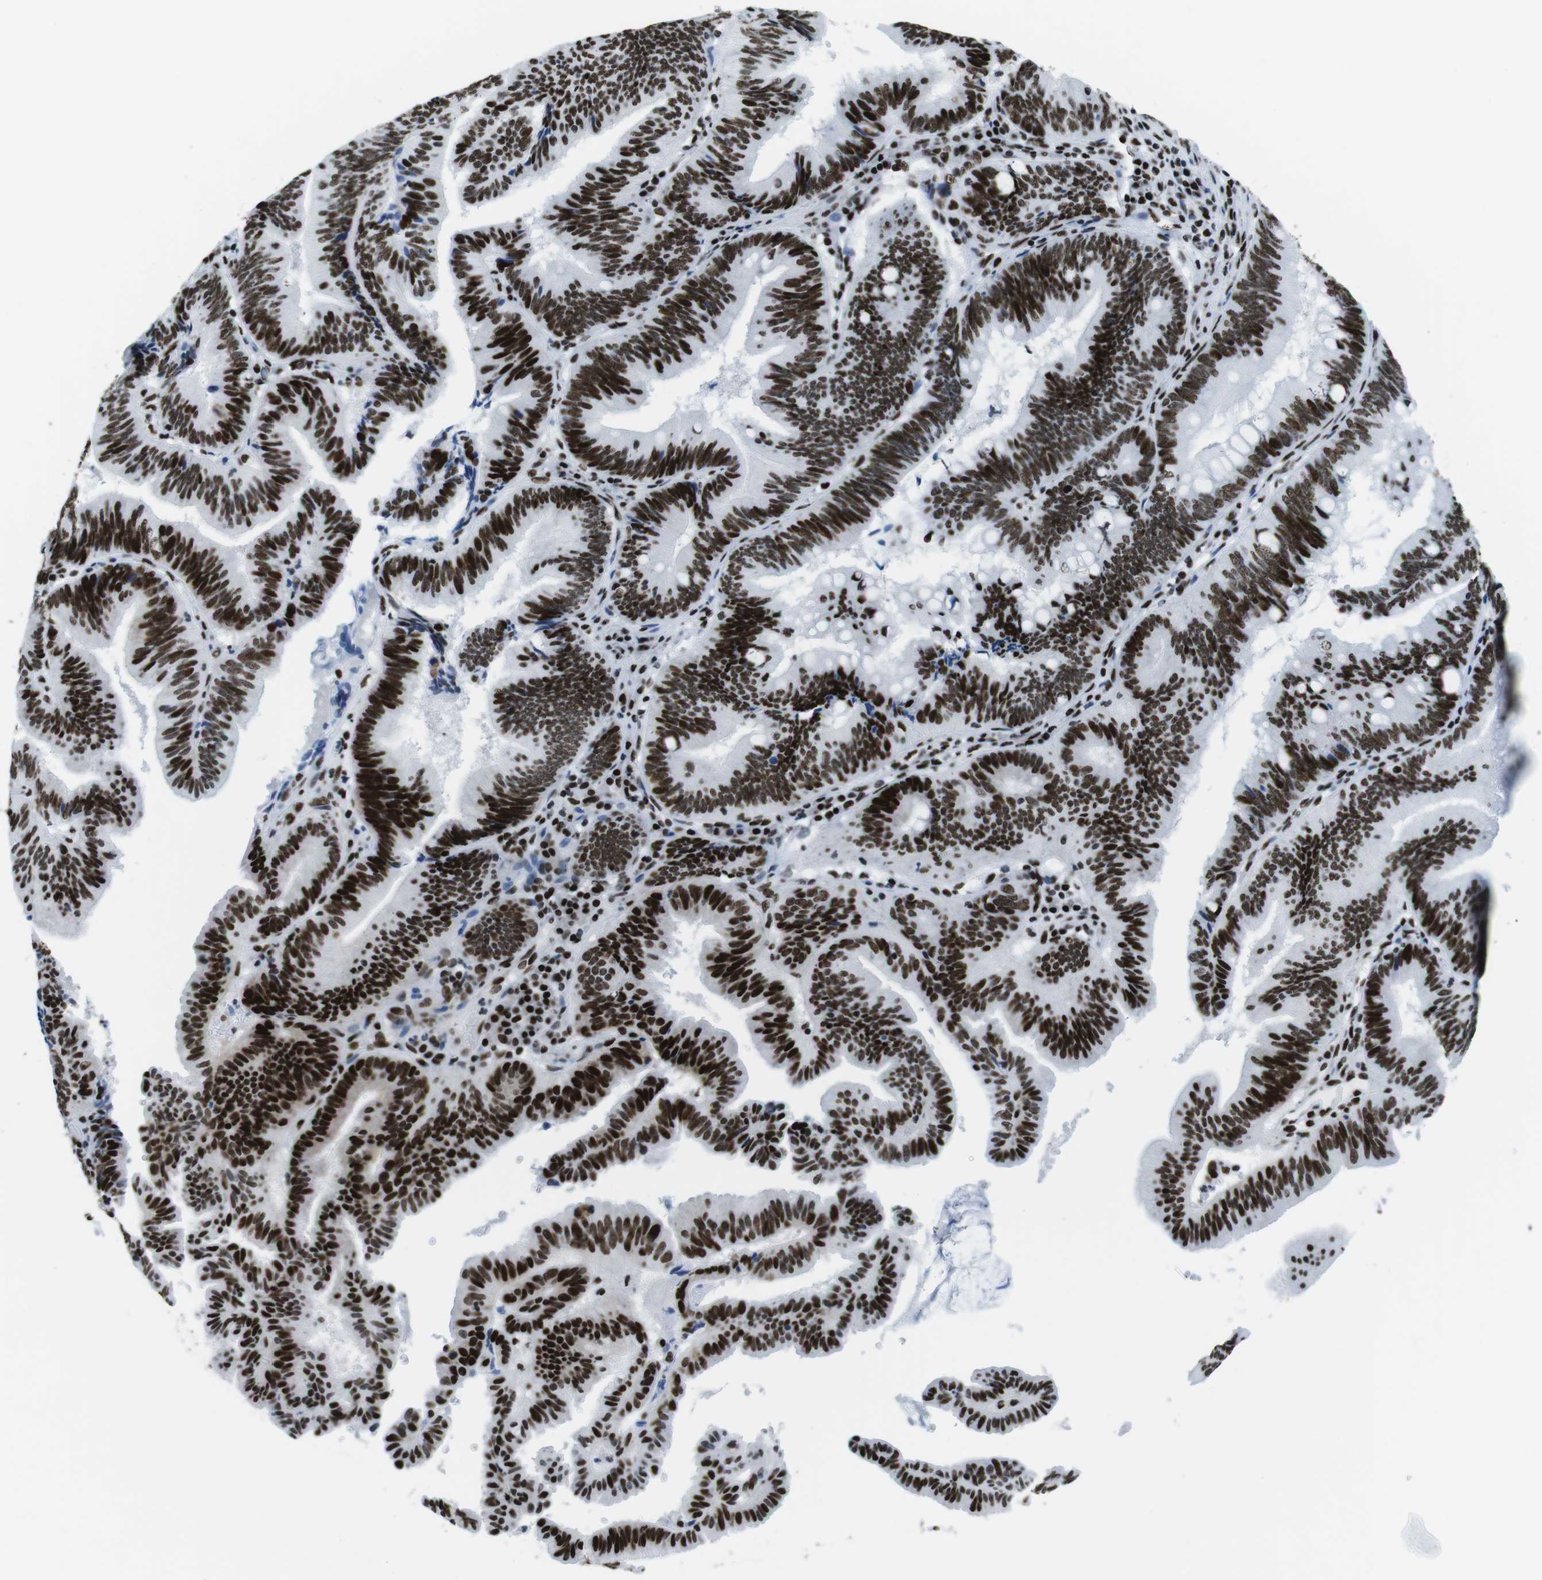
{"staining": {"intensity": "strong", "quantity": ">75%", "location": "nuclear"}, "tissue": "pancreatic cancer", "cell_type": "Tumor cells", "image_type": "cancer", "snomed": [{"axis": "morphology", "description": "Adenocarcinoma, NOS"}, {"axis": "topography", "description": "Pancreas"}], "caption": "High-magnification brightfield microscopy of pancreatic cancer (adenocarcinoma) stained with DAB (brown) and counterstained with hematoxylin (blue). tumor cells exhibit strong nuclear expression is present in approximately>75% of cells.", "gene": "CITED2", "patient": {"sex": "male", "age": 82}}